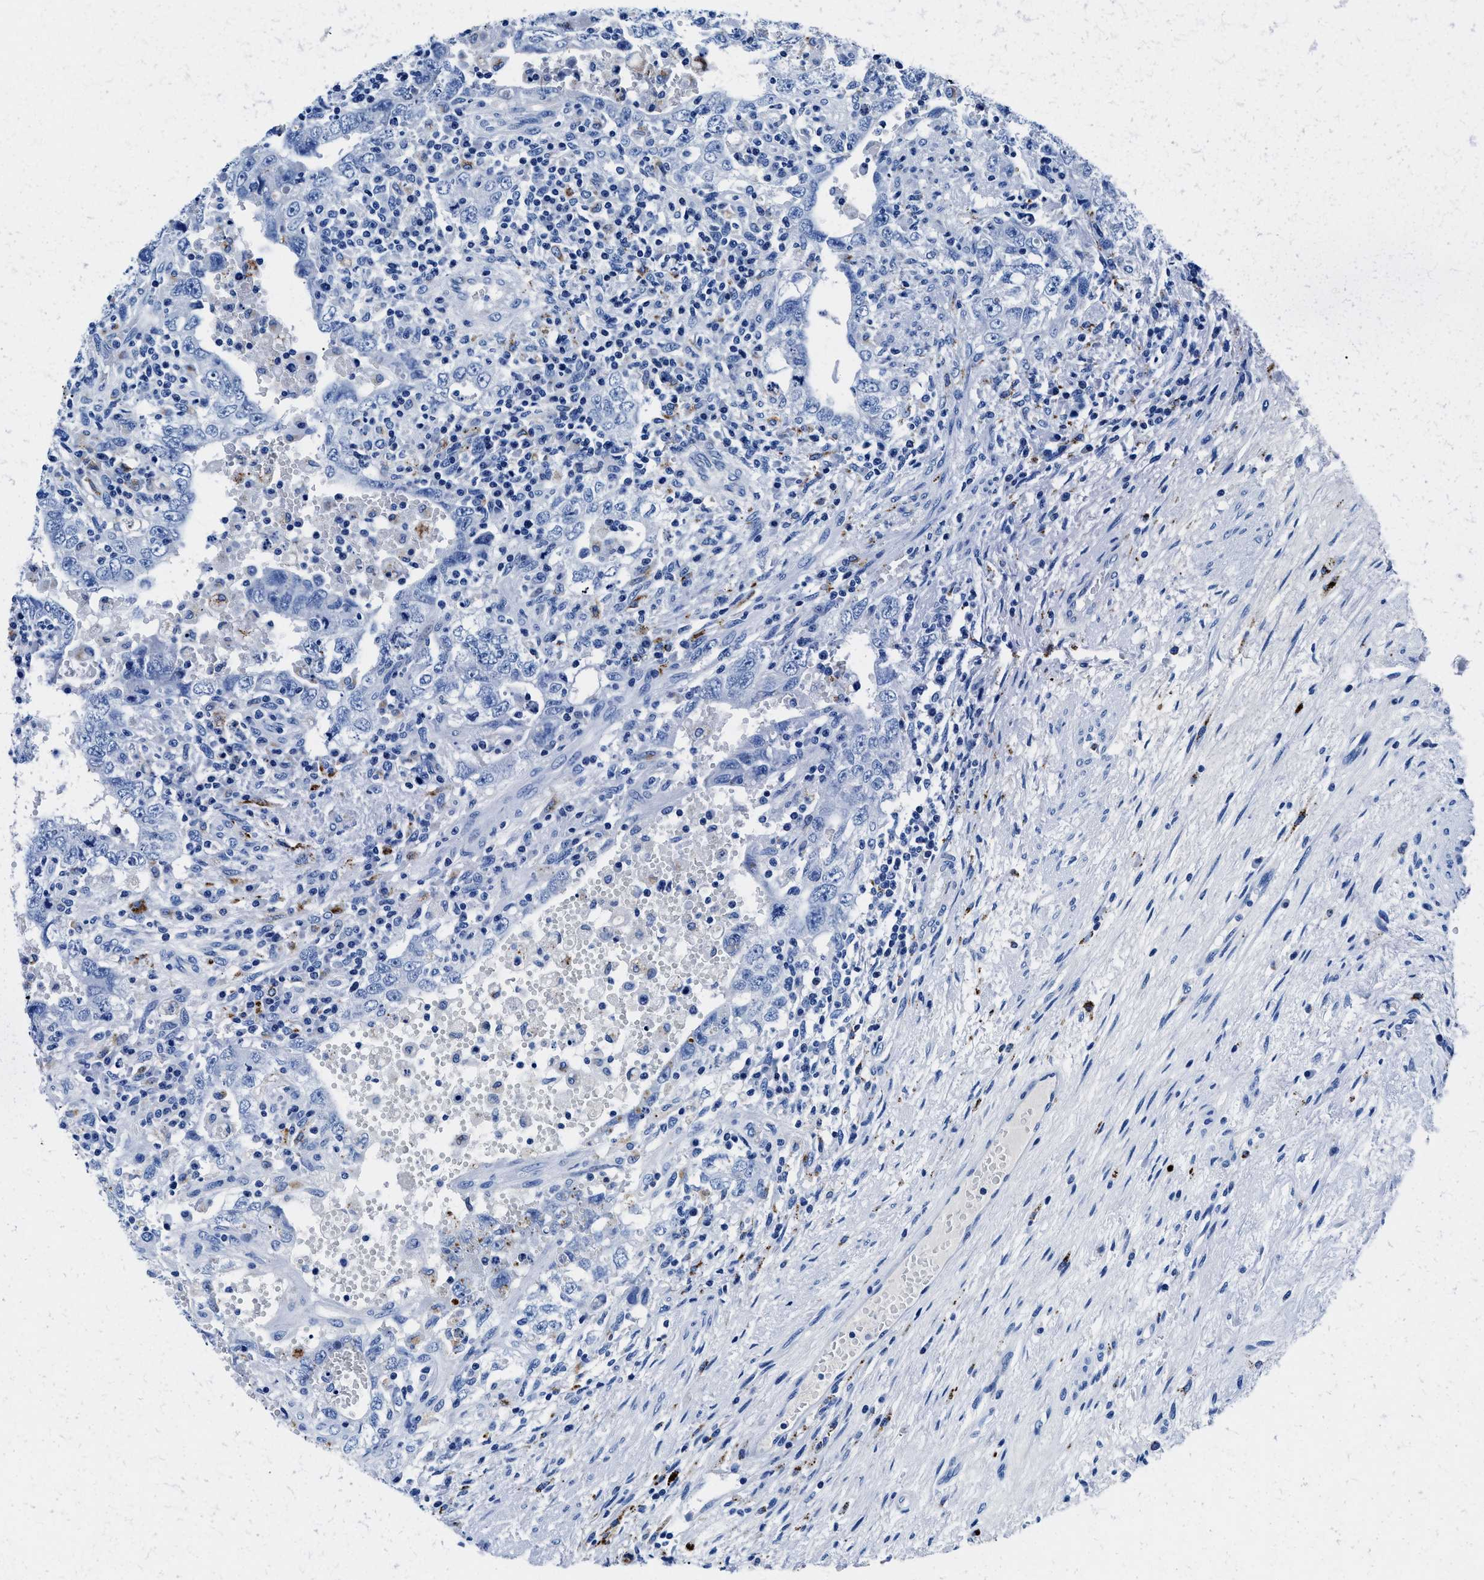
{"staining": {"intensity": "negative", "quantity": "none", "location": "none"}, "tissue": "testis cancer", "cell_type": "Tumor cells", "image_type": "cancer", "snomed": [{"axis": "morphology", "description": "Carcinoma, Embryonal, NOS"}, {"axis": "topography", "description": "Testis"}], "caption": "A photomicrograph of human testis embryonal carcinoma is negative for staining in tumor cells.", "gene": "OR14K1", "patient": {"sex": "male", "age": 26}}